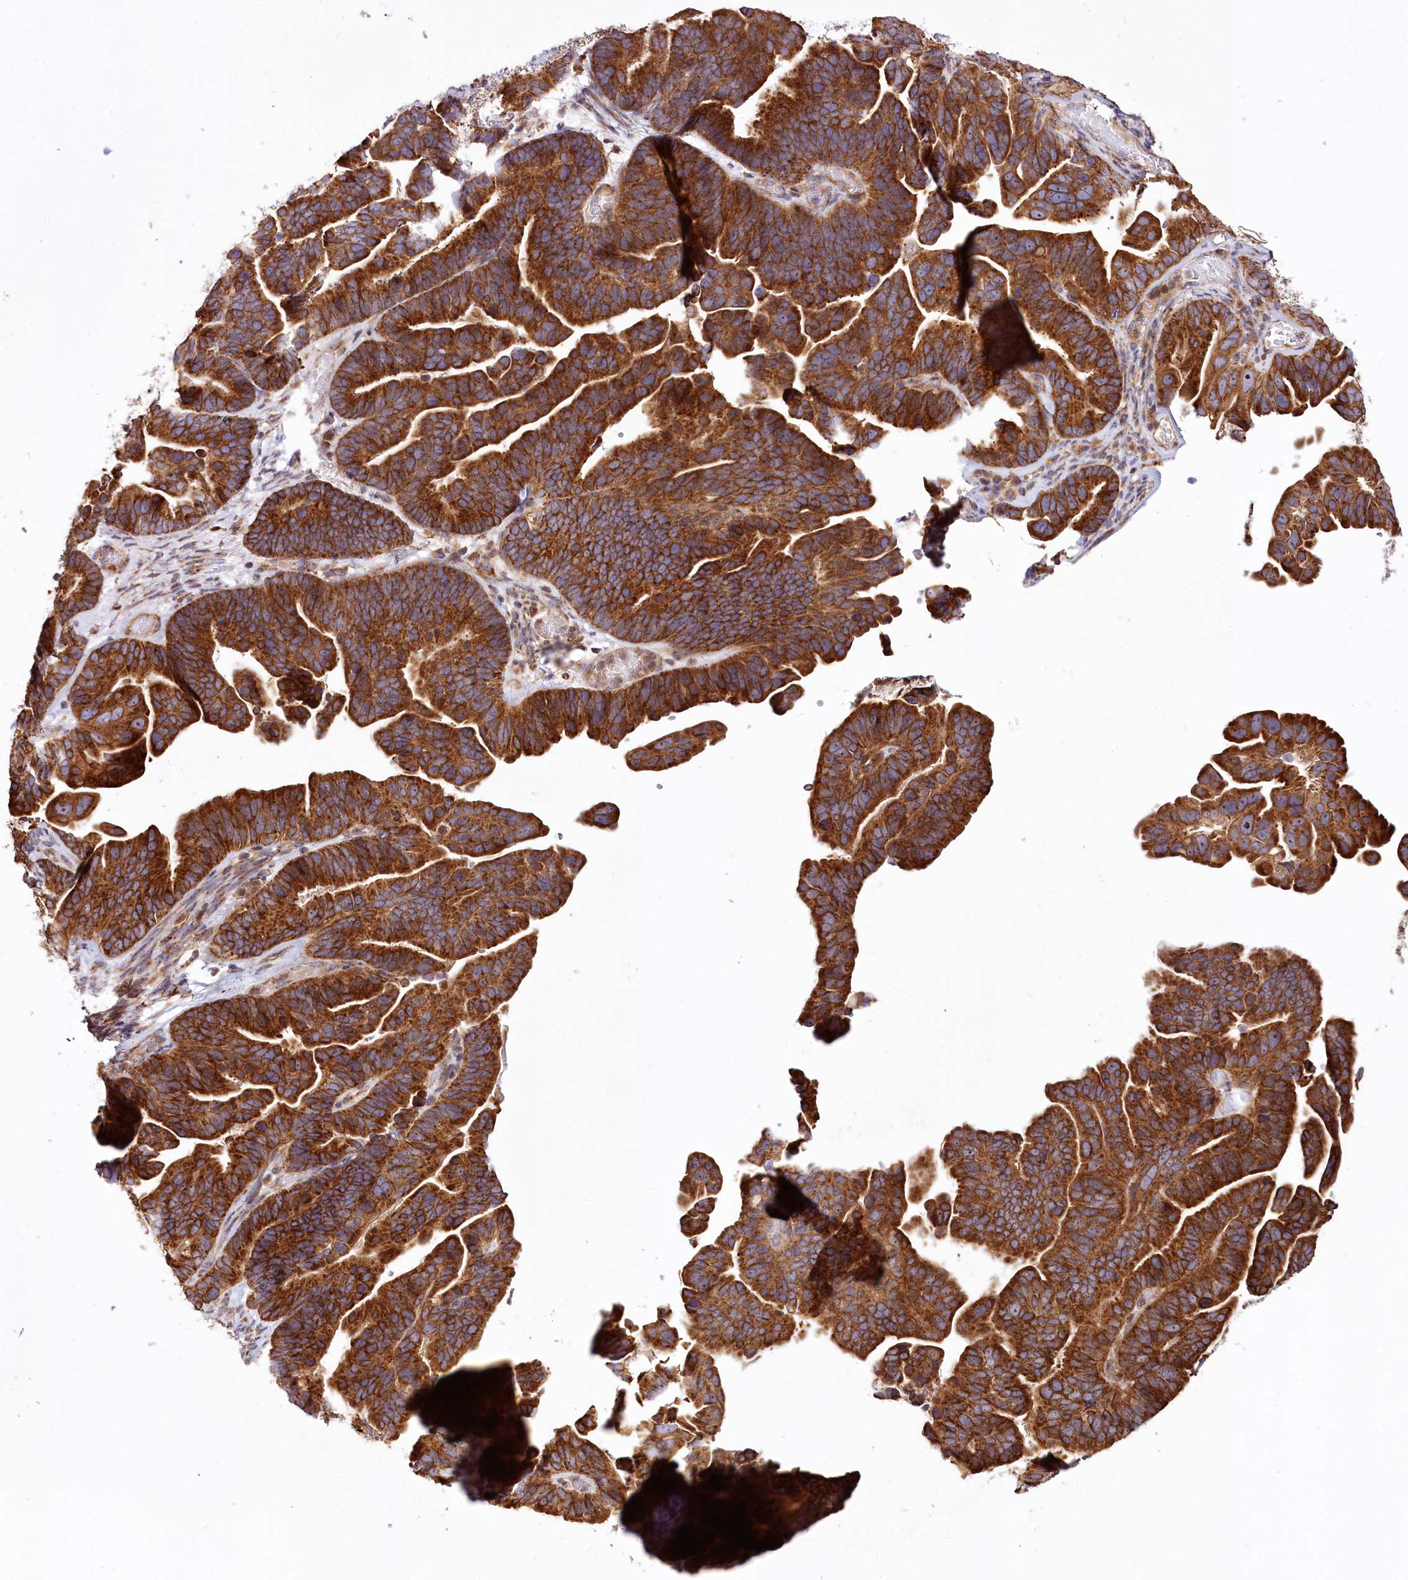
{"staining": {"intensity": "strong", "quantity": ">75%", "location": "cytoplasmic/membranous"}, "tissue": "ovarian cancer", "cell_type": "Tumor cells", "image_type": "cancer", "snomed": [{"axis": "morphology", "description": "Cystadenocarcinoma, serous, NOS"}, {"axis": "topography", "description": "Ovary"}], "caption": "Ovarian cancer tissue demonstrates strong cytoplasmic/membranous staining in about >75% of tumor cells, visualized by immunohistochemistry.", "gene": "RAB7A", "patient": {"sex": "female", "age": 56}}